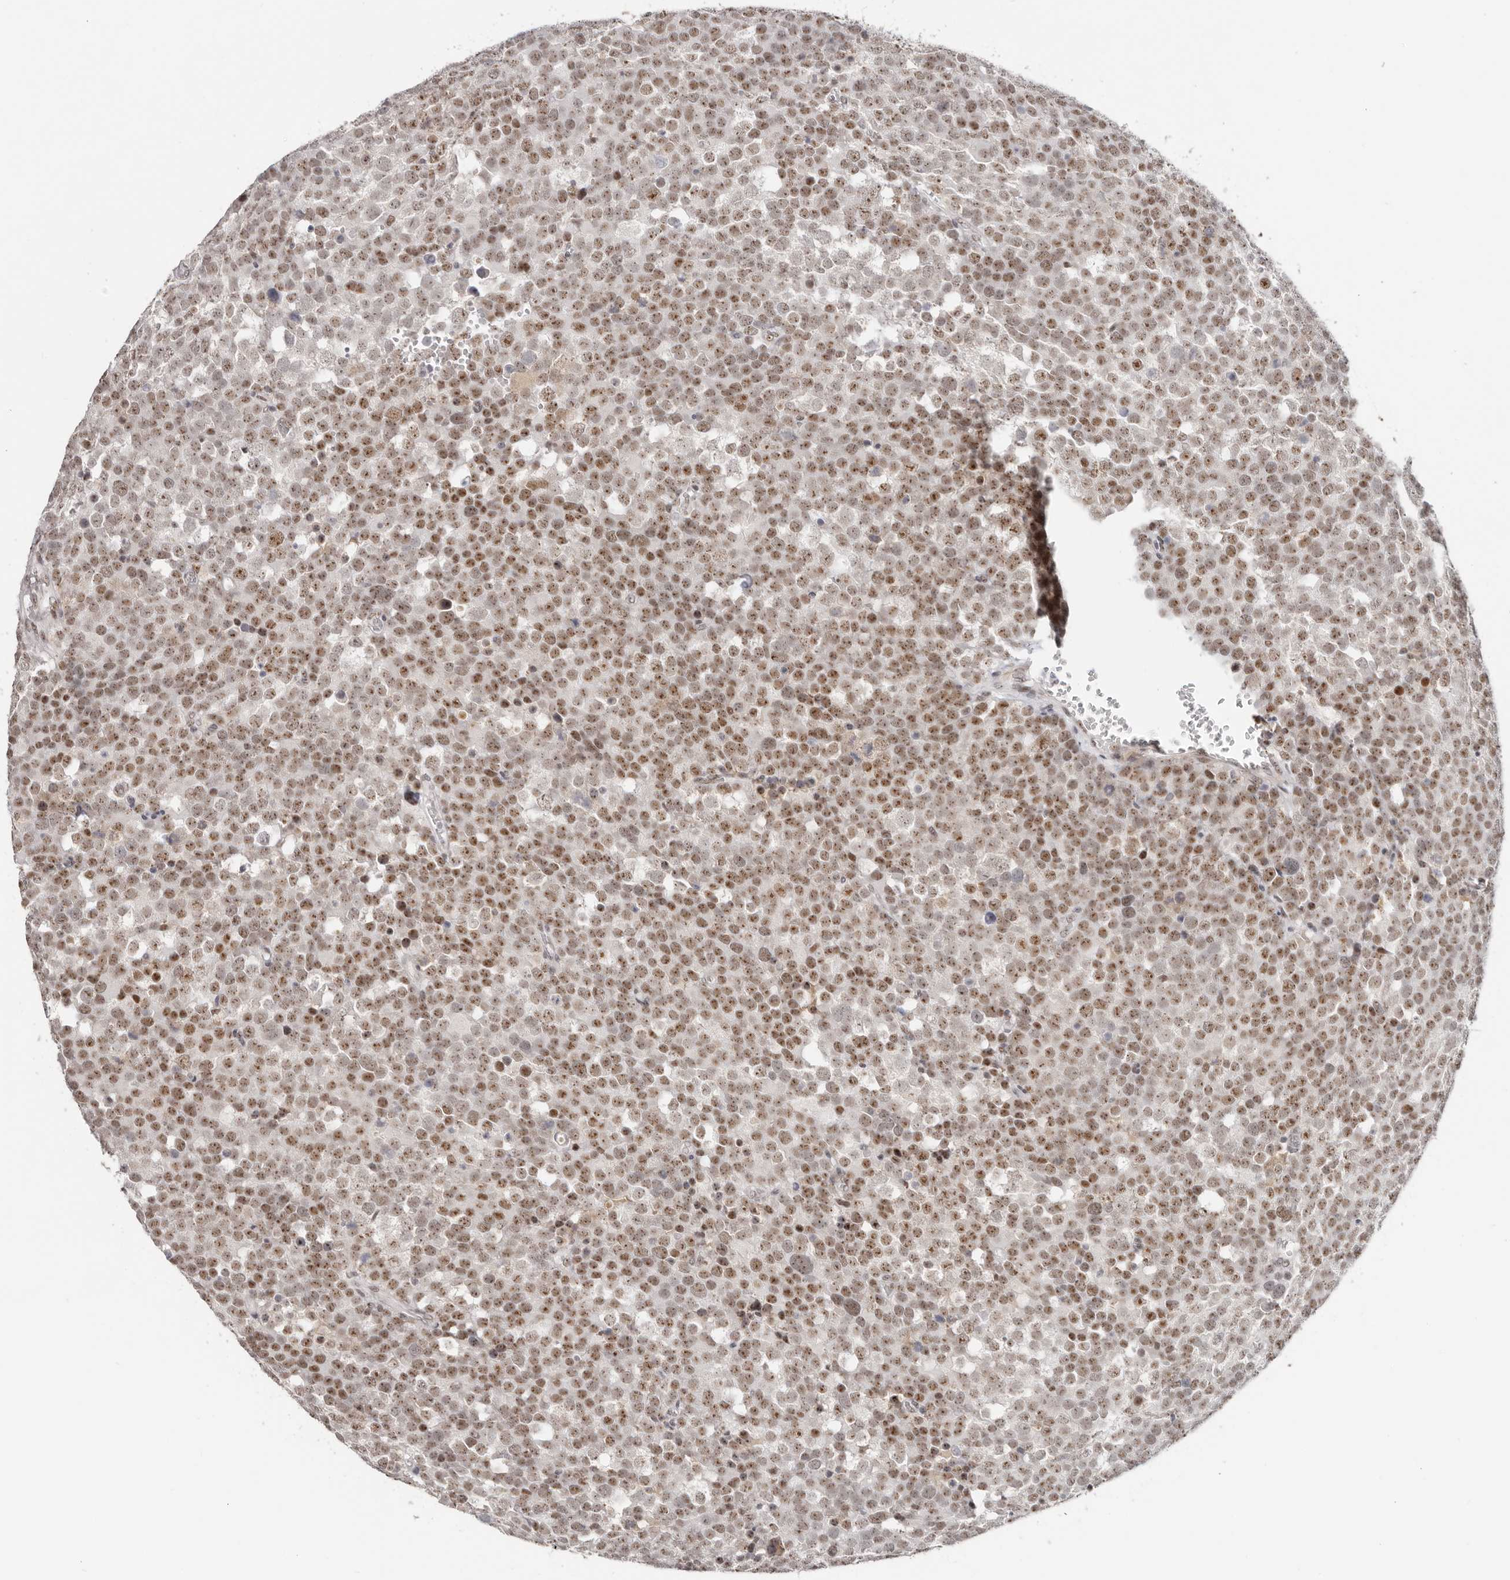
{"staining": {"intensity": "moderate", "quantity": ">75%", "location": "nuclear"}, "tissue": "testis cancer", "cell_type": "Tumor cells", "image_type": "cancer", "snomed": [{"axis": "morphology", "description": "Seminoma, NOS"}, {"axis": "topography", "description": "Testis"}], "caption": "Human testis cancer stained with a brown dye displays moderate nuclear positive positivity in approximately >75% of tumor cells.", "gene": "LARP7", "patient": {"sex": "male", "age": 71}}